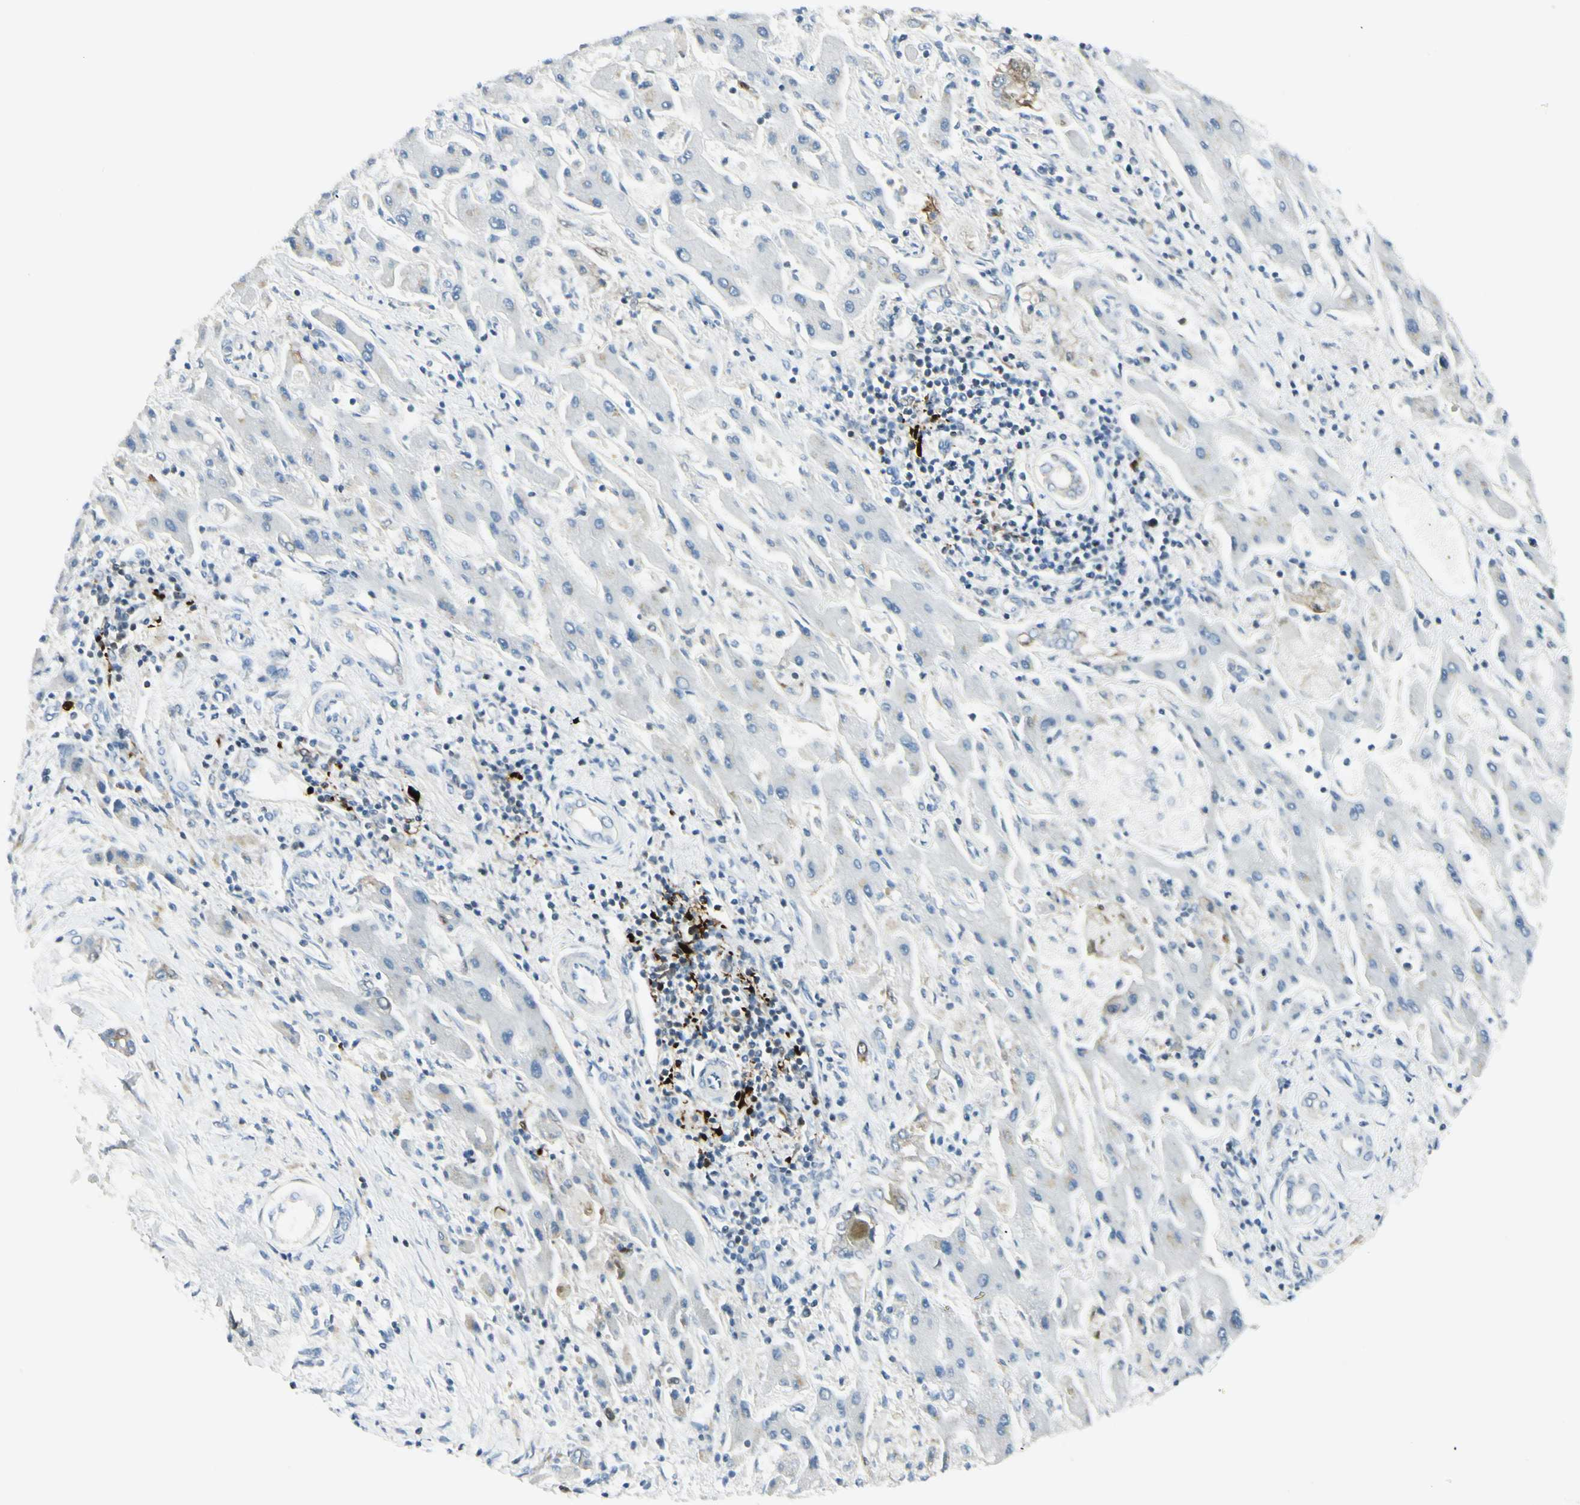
{"staining": {"intensity": "negative", "quantity": "none", "location": "none"}, "tissue": "liver cancer", "cell_type": "Tumor cells", "image_type": "cancer", "snomed": [{"axis": "morphology", "description": "Cholangiocarcinoma"}, {"axis": "topography", "description": "Liver"}], "caption": "There is no significant expression in tumor cells of liver cholangiocarcinoma.", "gene": "TRAF1", "patient": {"sex": "male", "age": 50}}